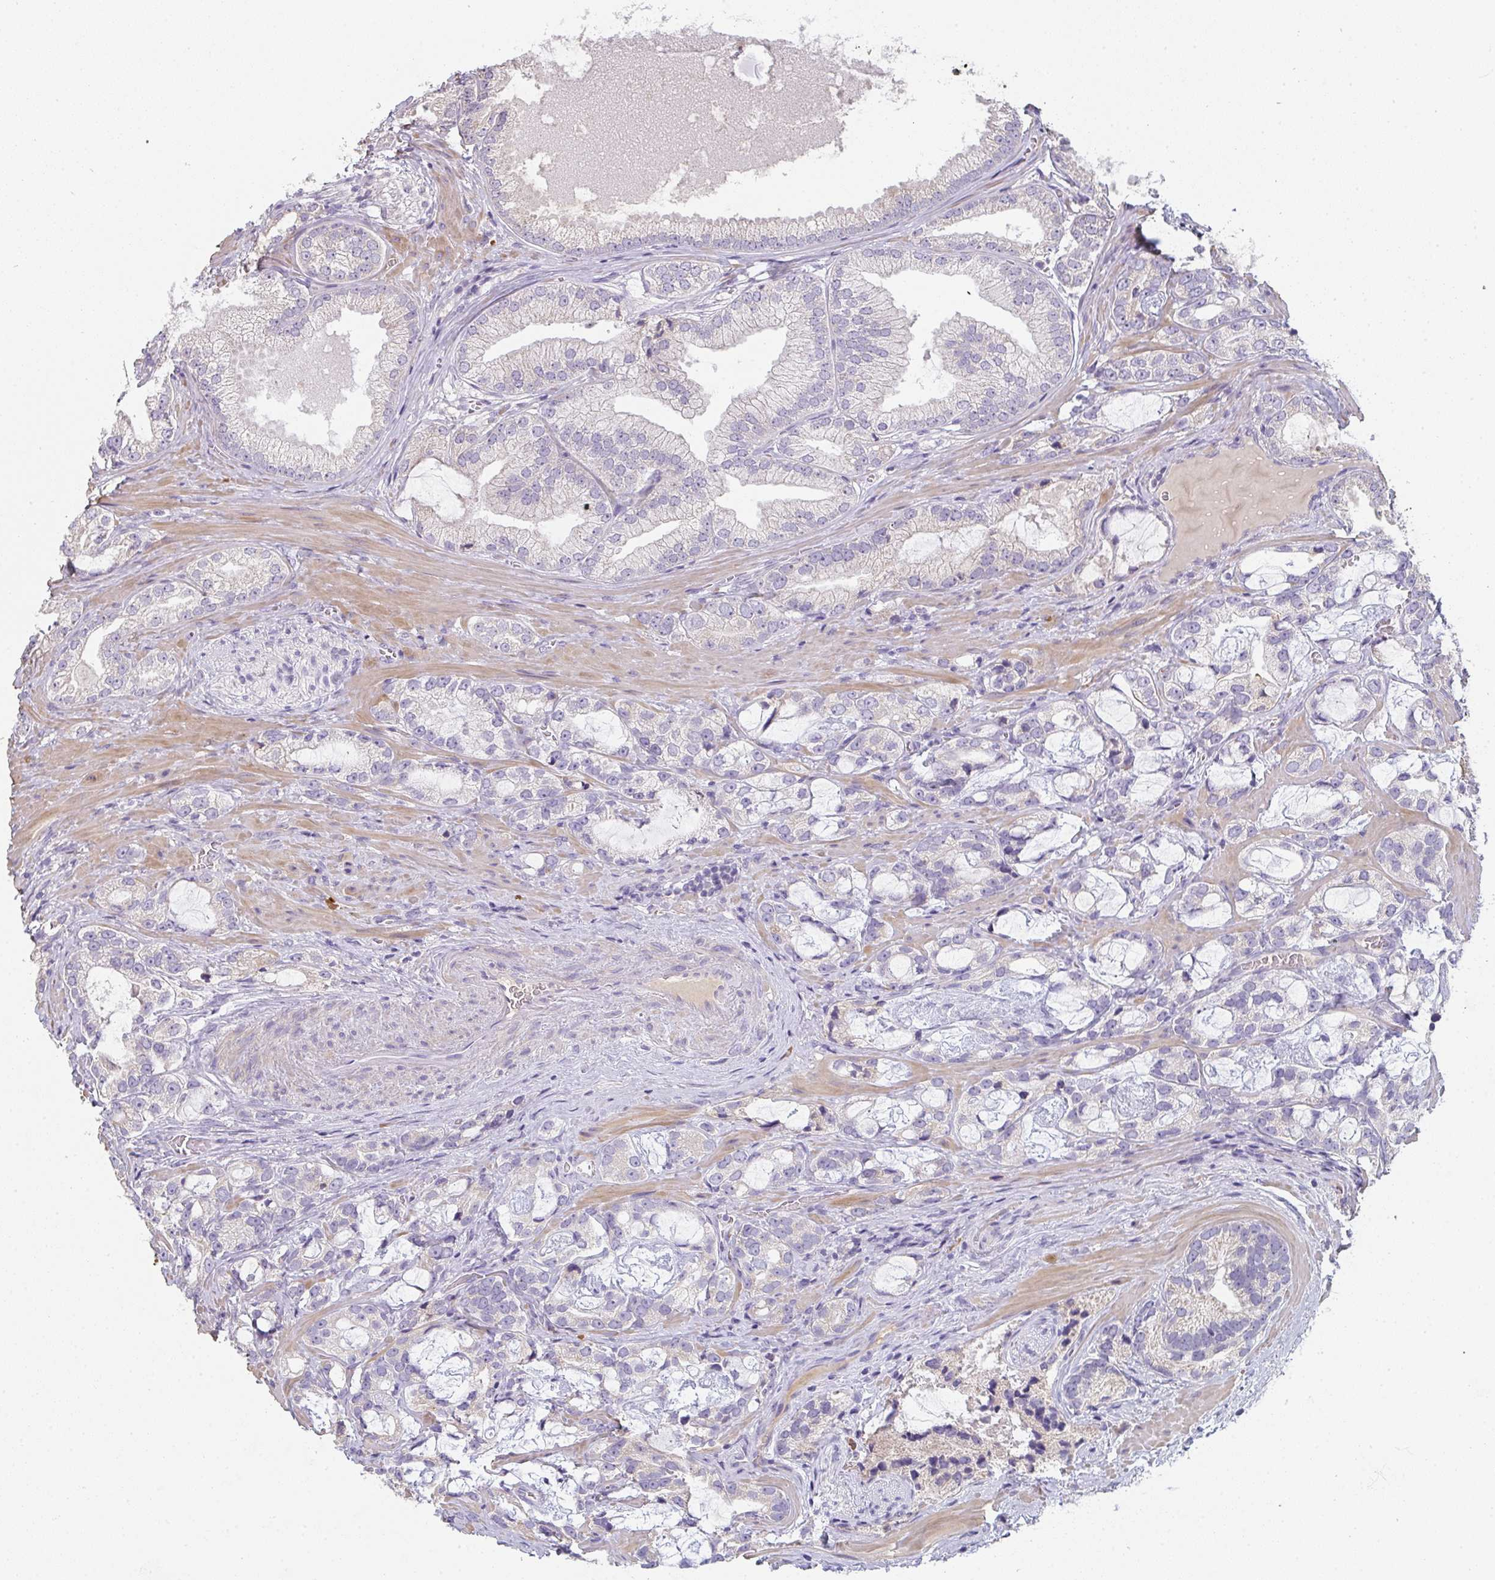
{"staining": {"intensity": "negative", "quantity": "none", "location": "none"}, "tissue": "prostate cancer", "cell_type": "Tumor cells", "image_type": "cancer", "snomed": [{"axis": "morphology", "description": "Adenocarcinoma, Medium grade"}, {"axis": "topography", "description": "Prostate"}], "caption": "Immunohistochemistry (IHC) histopathology image of neoplastic tissue: prostate cancer stained with DAB (3,3'-diaminobenzidine) reveals no significant protein staining in tumor cells.", "gene": "ZNF215", "patient": {"sex": "male", "age": 57}}